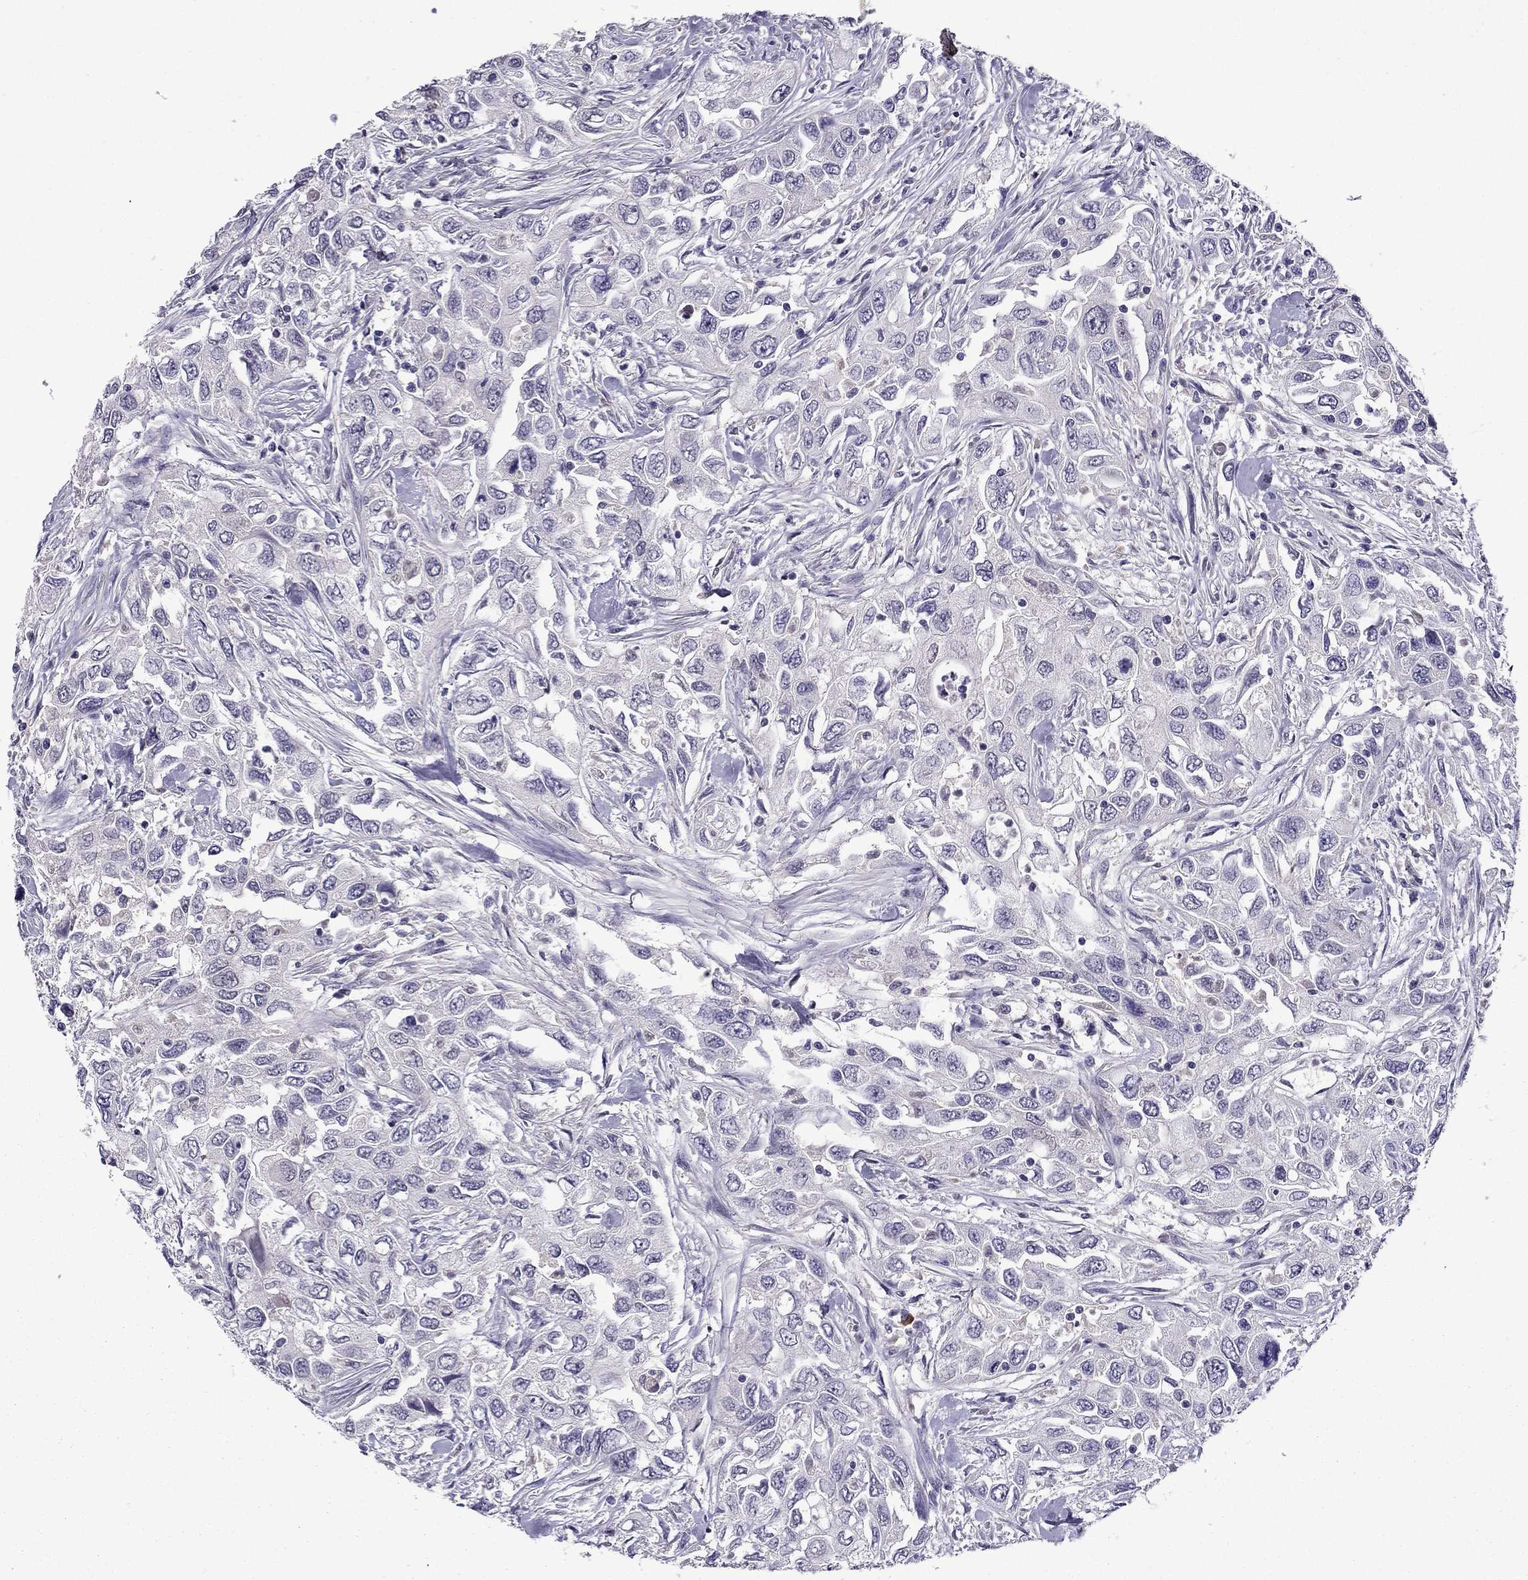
{"staining": {"intensity": "negative", "quantity": "none", "location": "none"}, "tissue": "urothelial cancer", "cell_type": "Tumor cells", "image_type": "cancer", "snomed": [{"axis": "morphology", "description": "Urothelial carcinoma, High grade"}, {"axis": "topography", "description": "Urinary bladder"}], "caption": "The micrograph displays no staining of tumor cells in urothelial cancer. Brightfield microscopy of IHC stained with DAB (brown) and hematoxylin (blue), captured at high magnification.", "gene": "CDK5", "patient": {"sex": "male", "age": 76}}